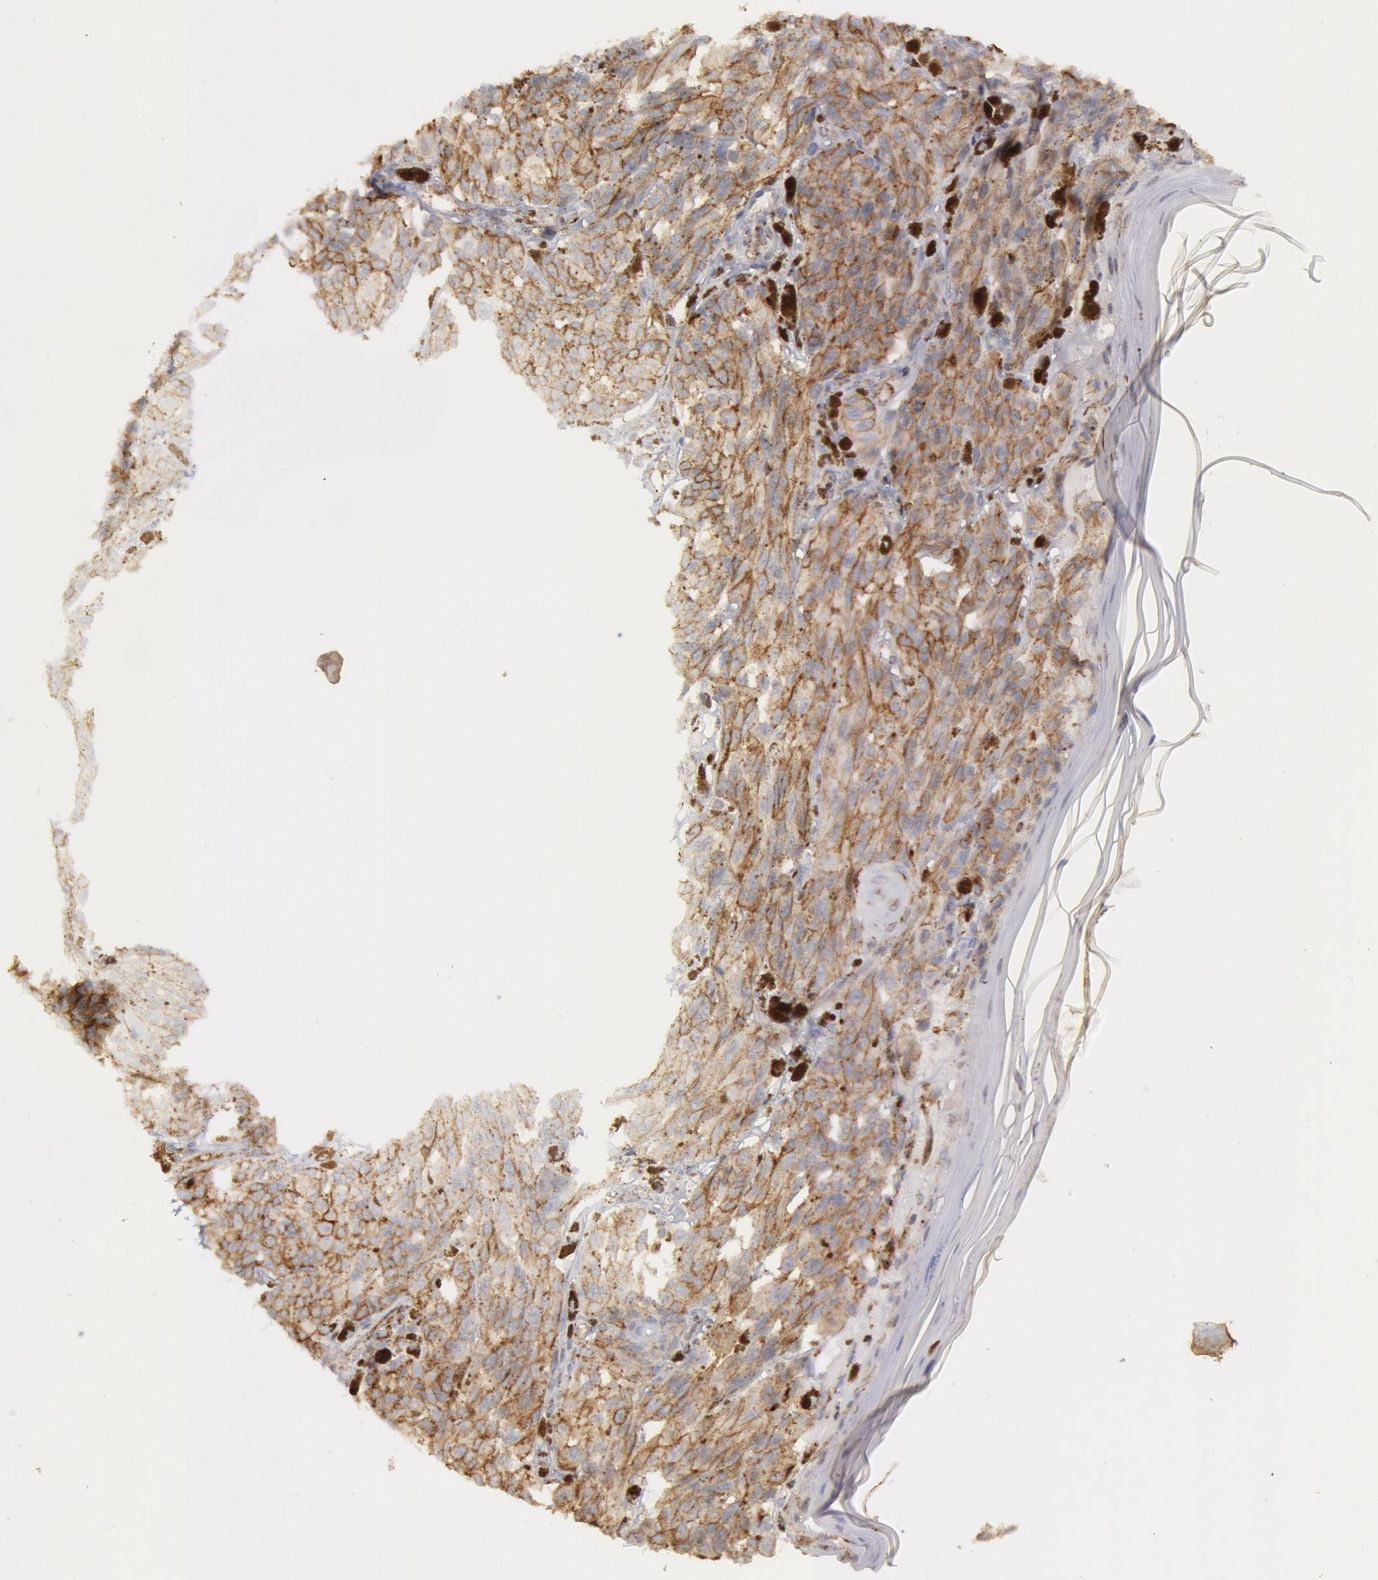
{"staining": {"intensity": "moderate", "quantity": ">75%", "location": "cytoplasmic/membranous"}, "tissue": "melanoma", "cell_type": "Tumor cells", "image_type": "cancer", "snomed": [{"axis": "morphology", "description": "Malignant melanoma, NOS"}, {"axis": "topography", "description": "Skin"}], "caption": "There is medium levels of moderate cytoplasmic/membranous expression in tumor cells of malignant melanoma, as demonstrated by immunohistochemical staining (brown color).", "gene": "FLOT2", "patient": {"sex": "female", "age": 72}}